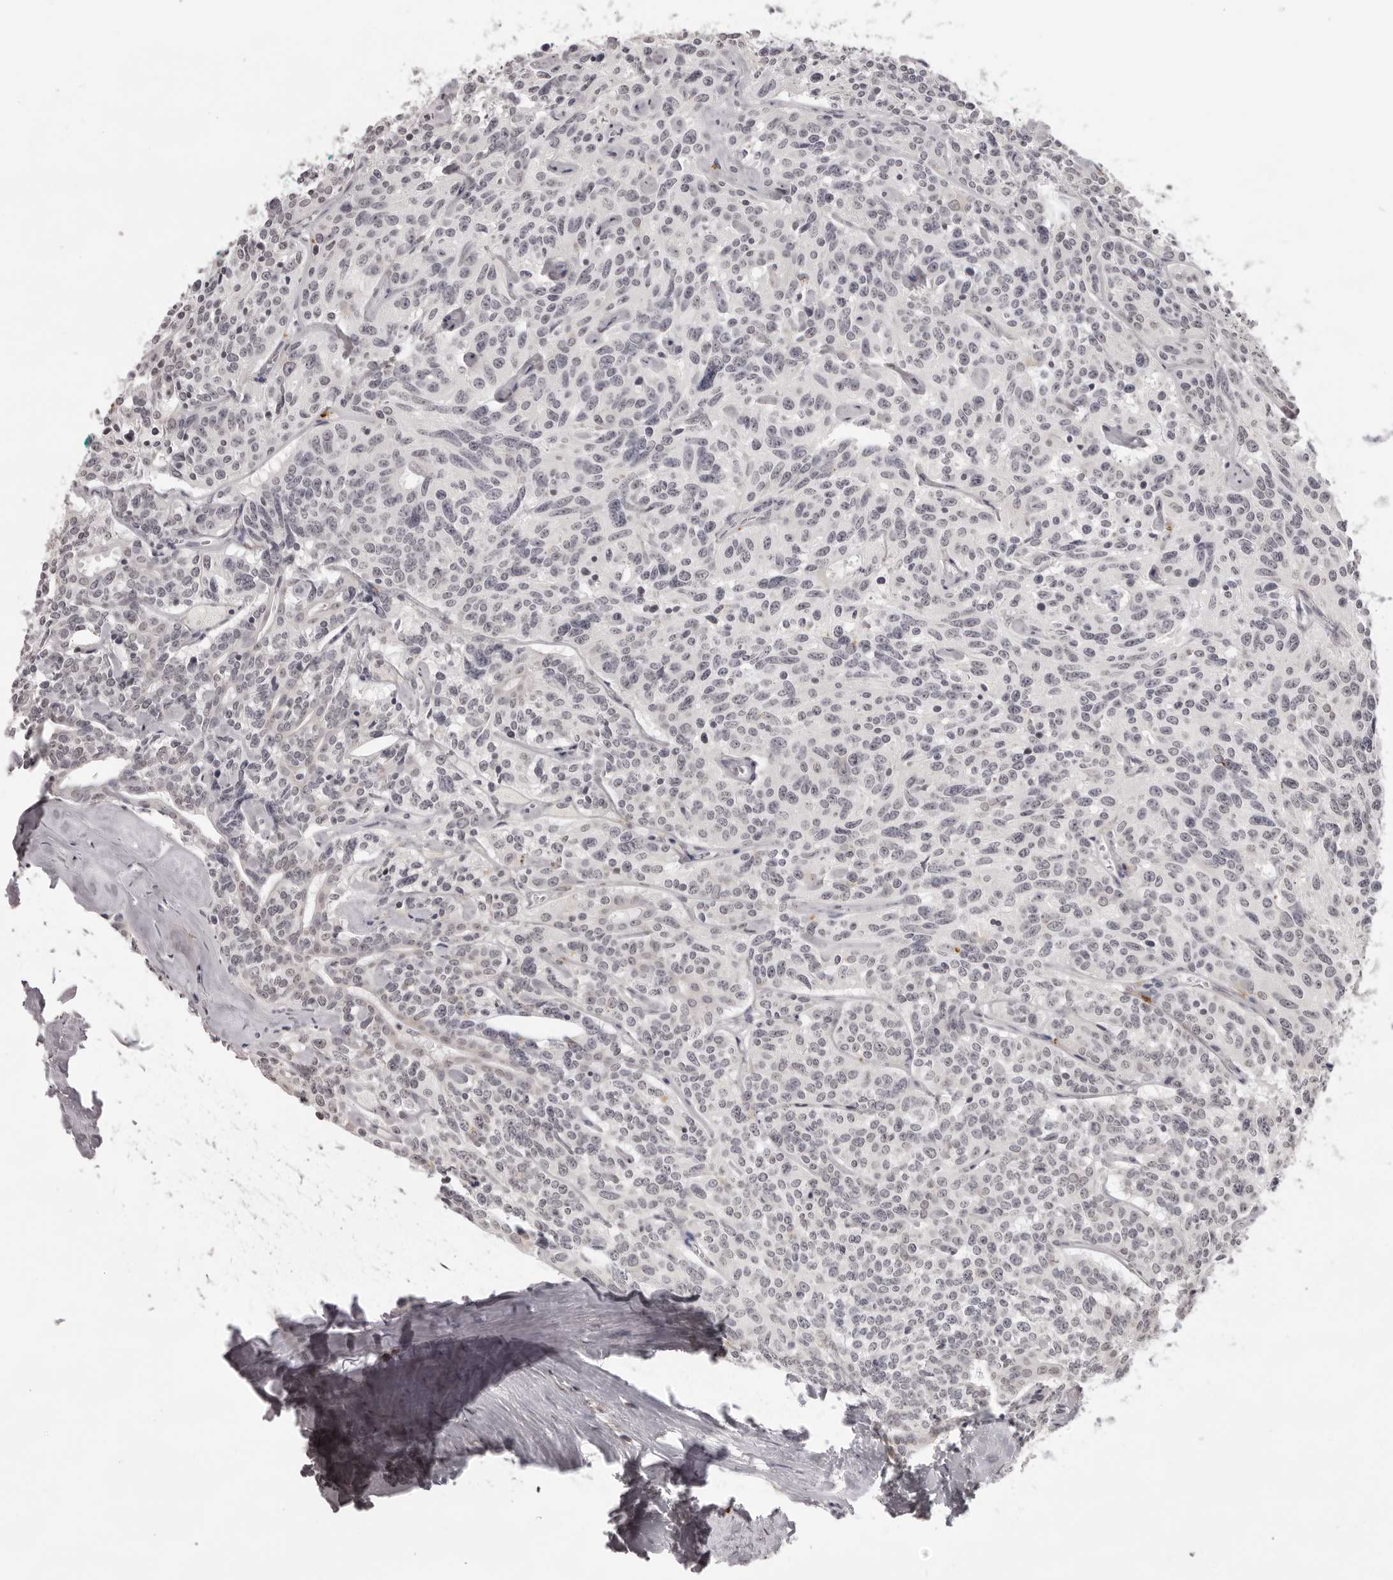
{"staining": {"intensity": "negative", "quantity": "none", "location": "none"}, "tissue": "carcinoid", "cell_type": "Tumor cells", "image_type": "cancer", "snomed": [{"axis": "morphology", "description": "Carcinoid, malignant, NOS"}, {"axis": "topography", "description": "Lung"}], "caption": "An IHC photomicrograph of carcinoid is shown. There is no staining in tumor cells of carcinoid.", "gene": "NTM", "patient": {"sex": "female", "age": 46}}